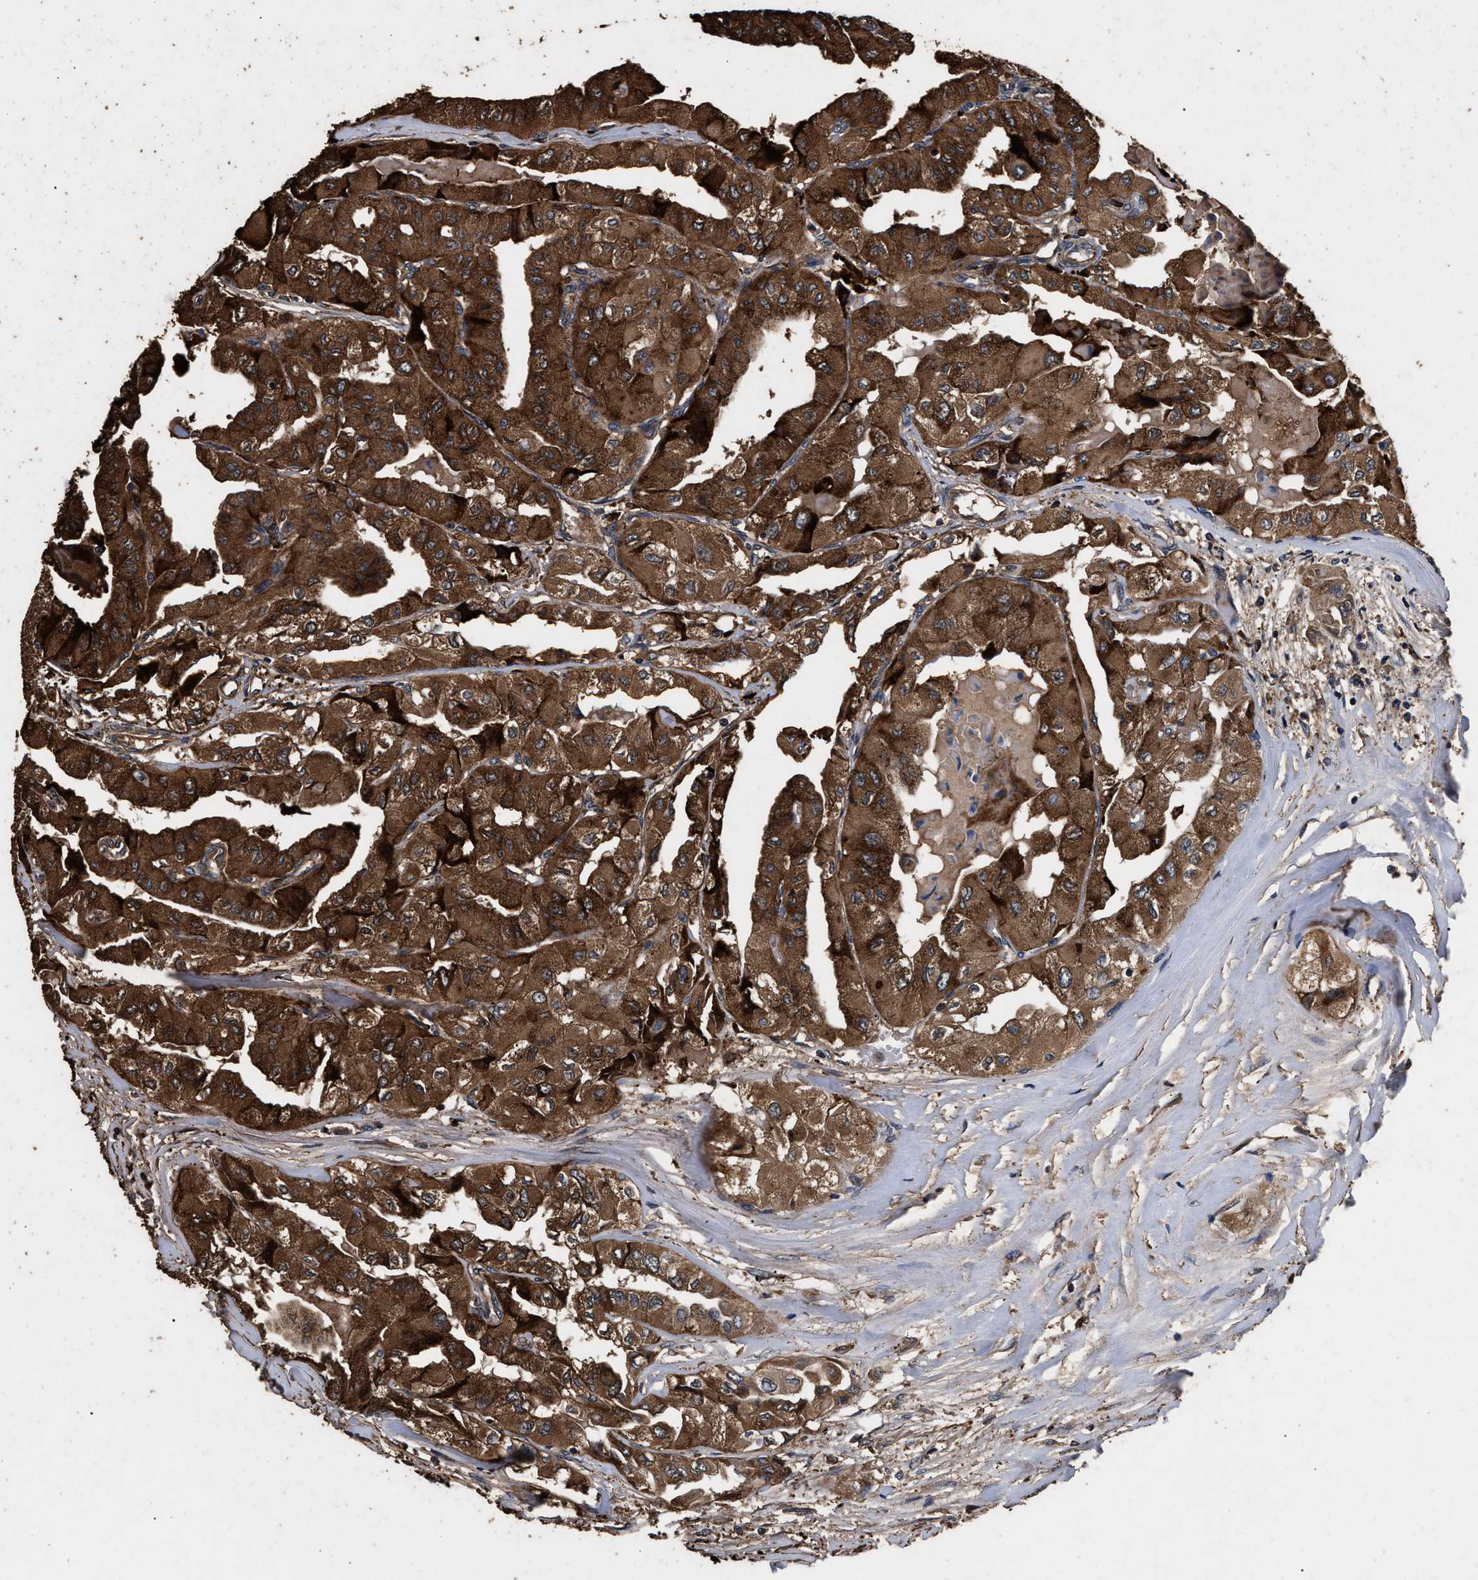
{"staining": {"intensity": "moderate", "quantity": ">75%", "location": "cytoplasmic/membranous"}, "tissue": "thyroid cancer", "cell_type": "Tumor cells", "image_type": "cancer", "snomed": [{"axis": "morphology", "description": "Papillary adenocarcinoma, NOS"}, {"axis": "topography", "description": "Thyroid gland"}], "caption": "Immunohistochemical staining of thyroid cancer exhibits medium levels of moderate cytoplasmic/membranous positivity in about >75% of tumor cells.", "gene": "KYAT1", "patient": {"sex": "female", "age": 59}}